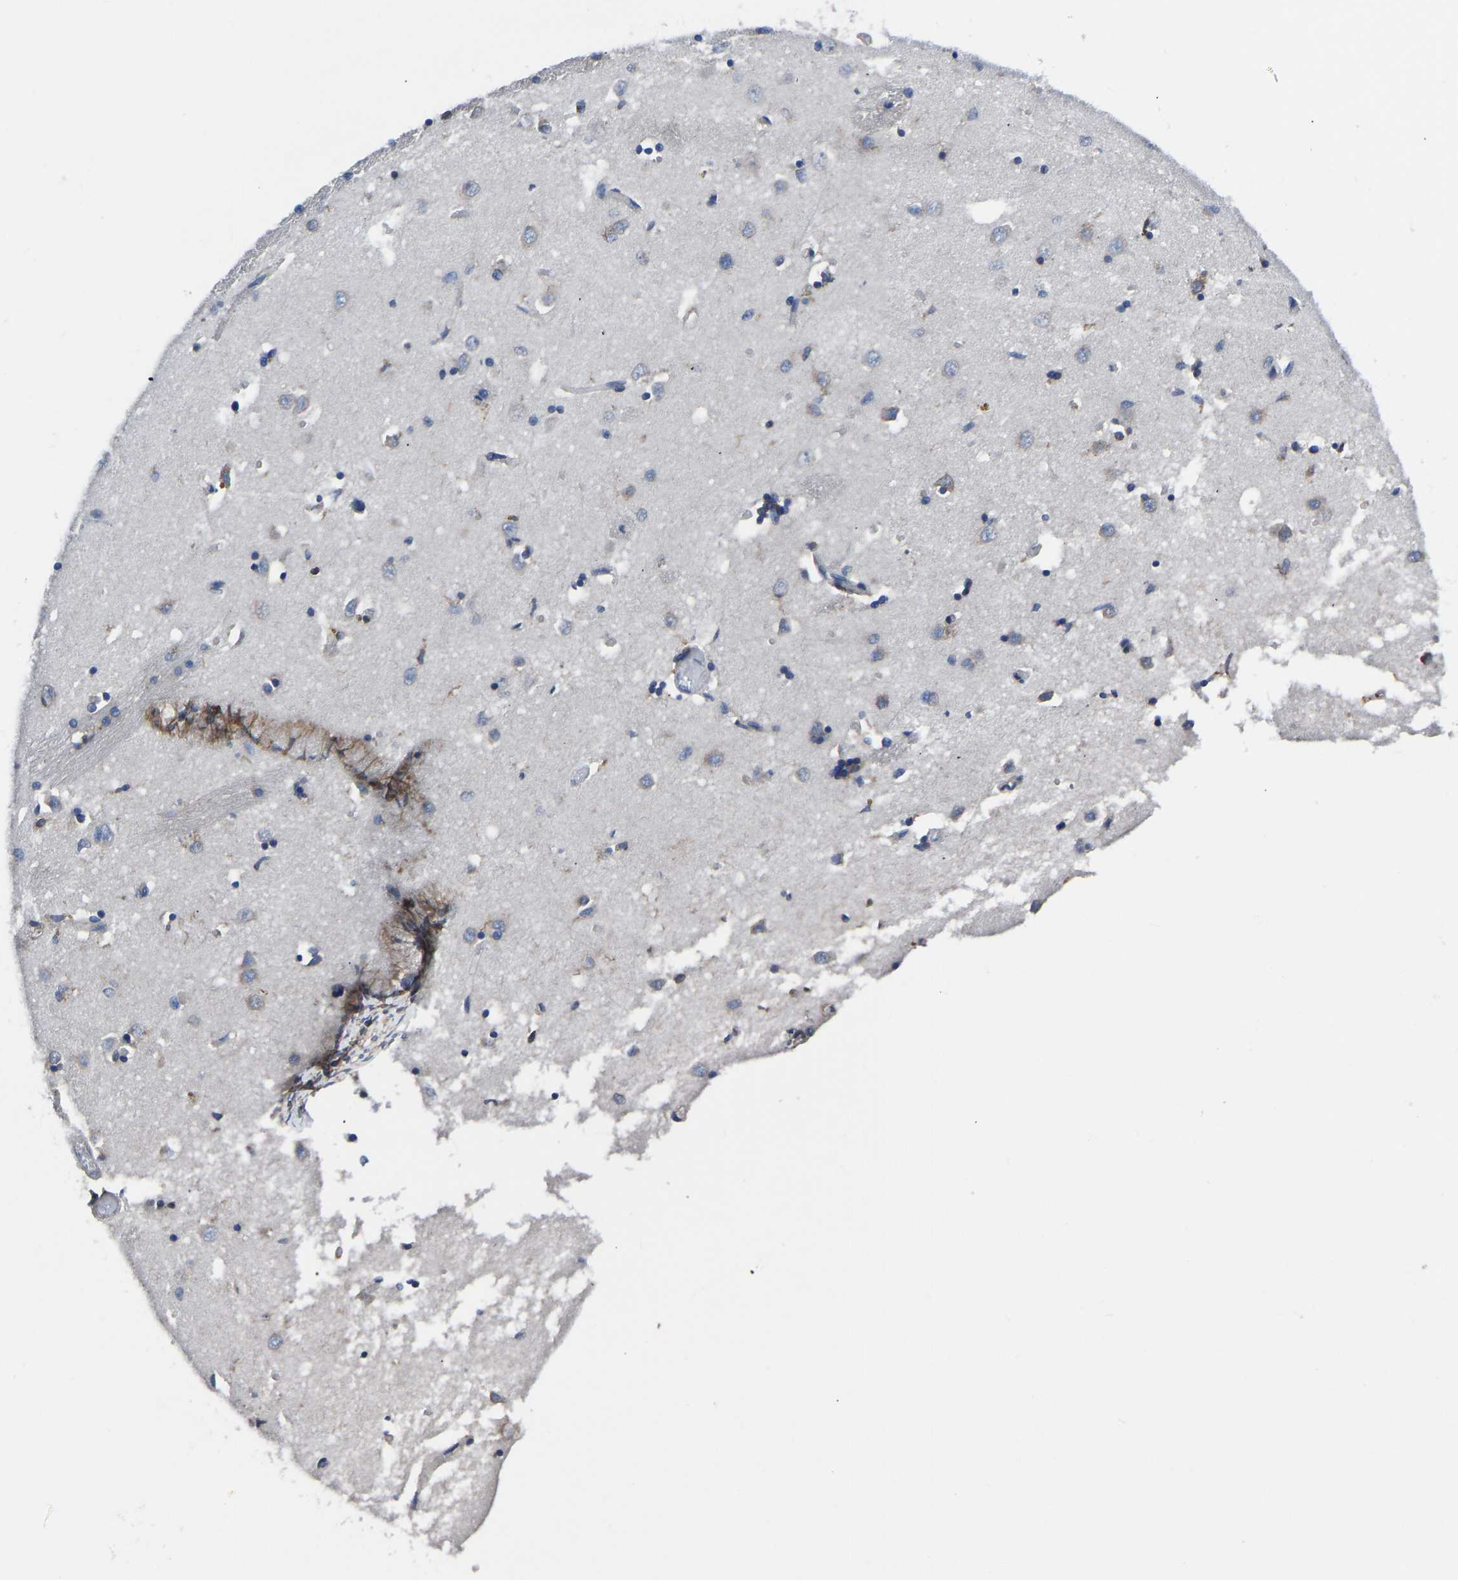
{"staining": {"intensity": "negative", "quantity": "none", "location": "none"}, "tissue": "caudate", "cell_type": "Glial cells", "image_type": "normal", "snomed": [{"axis": "morphology", "description": "Normal tissue, NOS"}, {"axis": "topography", "description": "Lateral ventricle wall"}], "caption": "Human caudate stained for a protein using IHC demonstrates no staining in glial cells.", "gene": "PRKAR1A", "patient": {"sex": "female", "age": 19}}